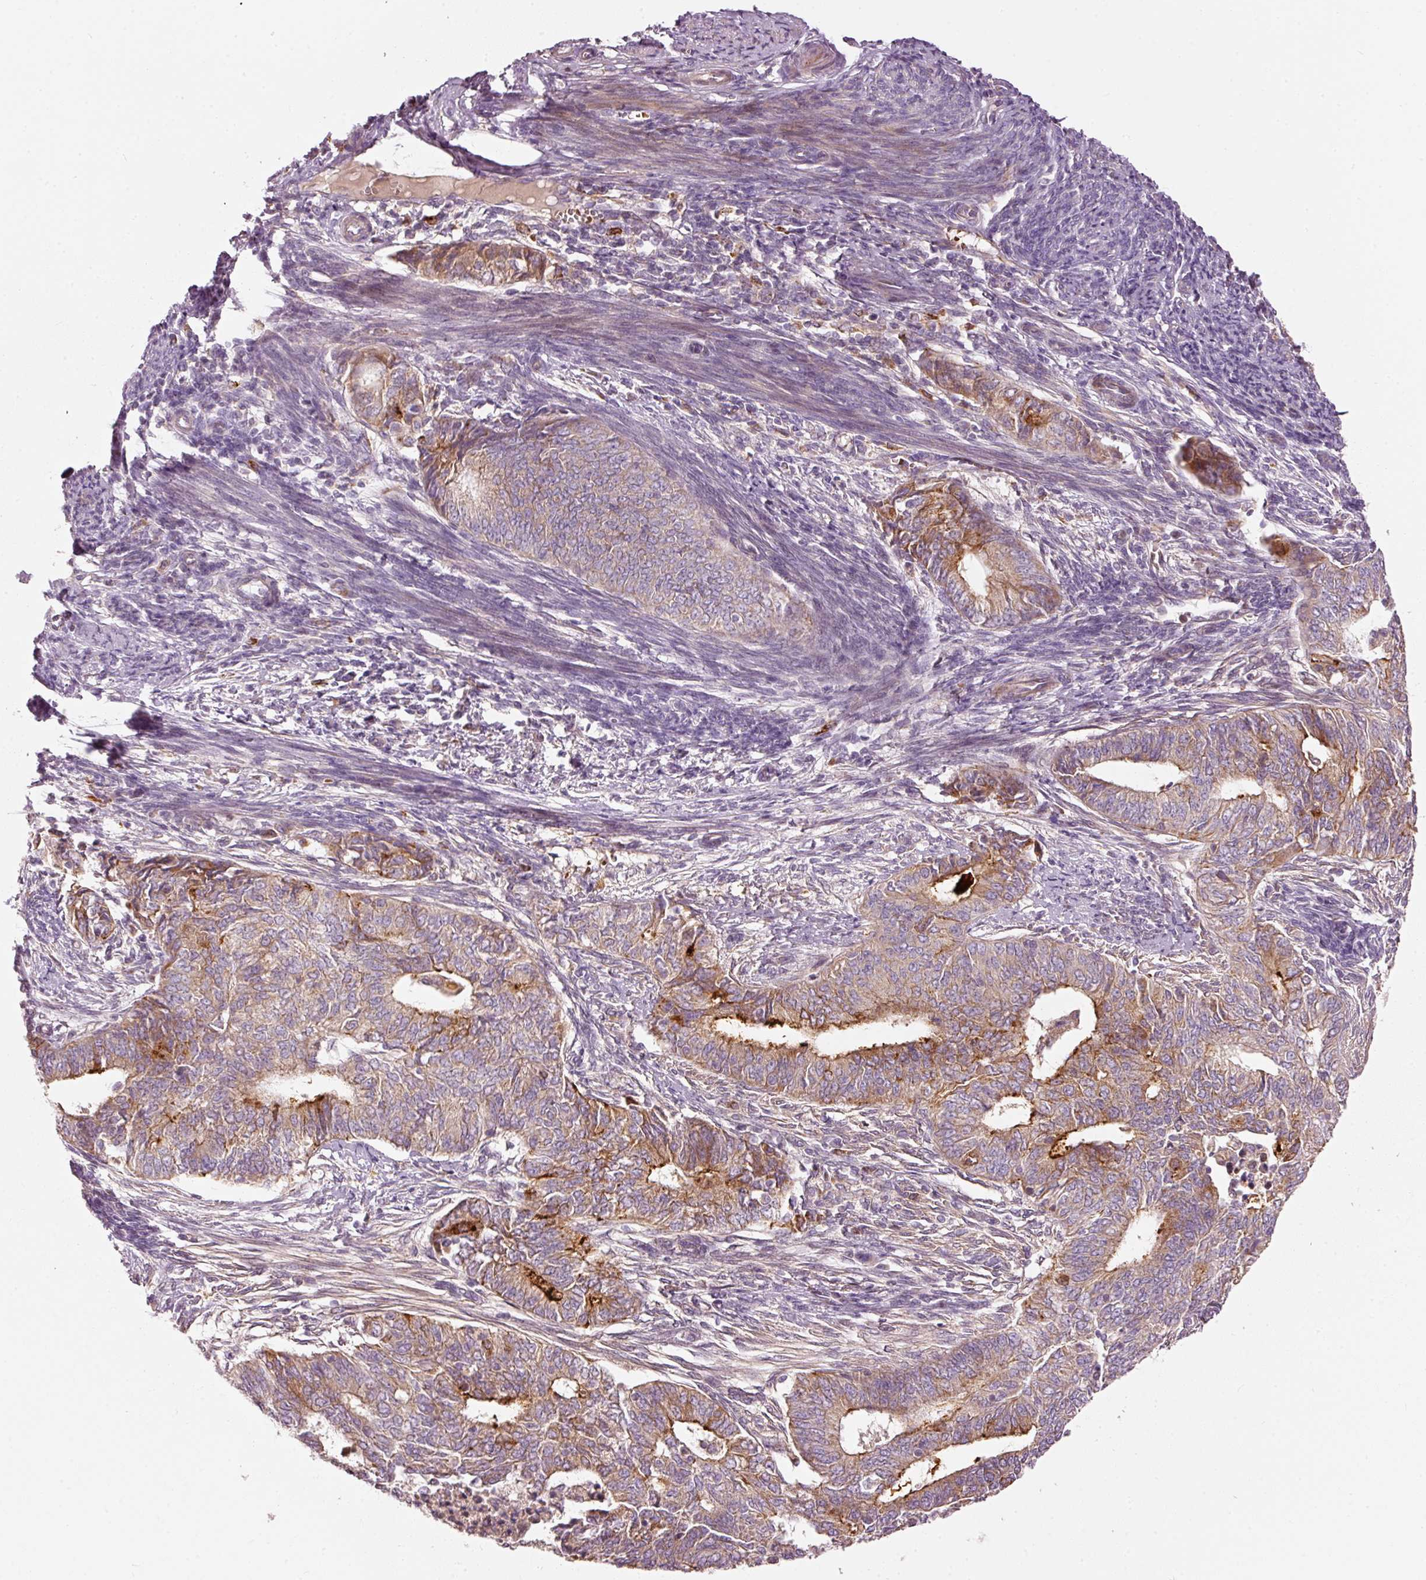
{"staining": {"intensity": "moderate", "quantity": "<25%", "location": "cytoplasmic/membranous"}, "tissue": "endometrial cancer", "cell_type": "Tumor cells", "image_type": "cancer", "snomed": [{"axis": "morphology", "description": "Adenocarcinoma, NOS"}, {"axis": "topography", "description": "Endometrium"}], "caption": "Endometrial adenocarcinoma tissue reveals moderate cytoplasmic/membranous staining in approximately <25% of tumor cells, visualized by immunohistochemistry.", "gene": "KLHL21", "patient": {"sex": "female", "age": 62}}